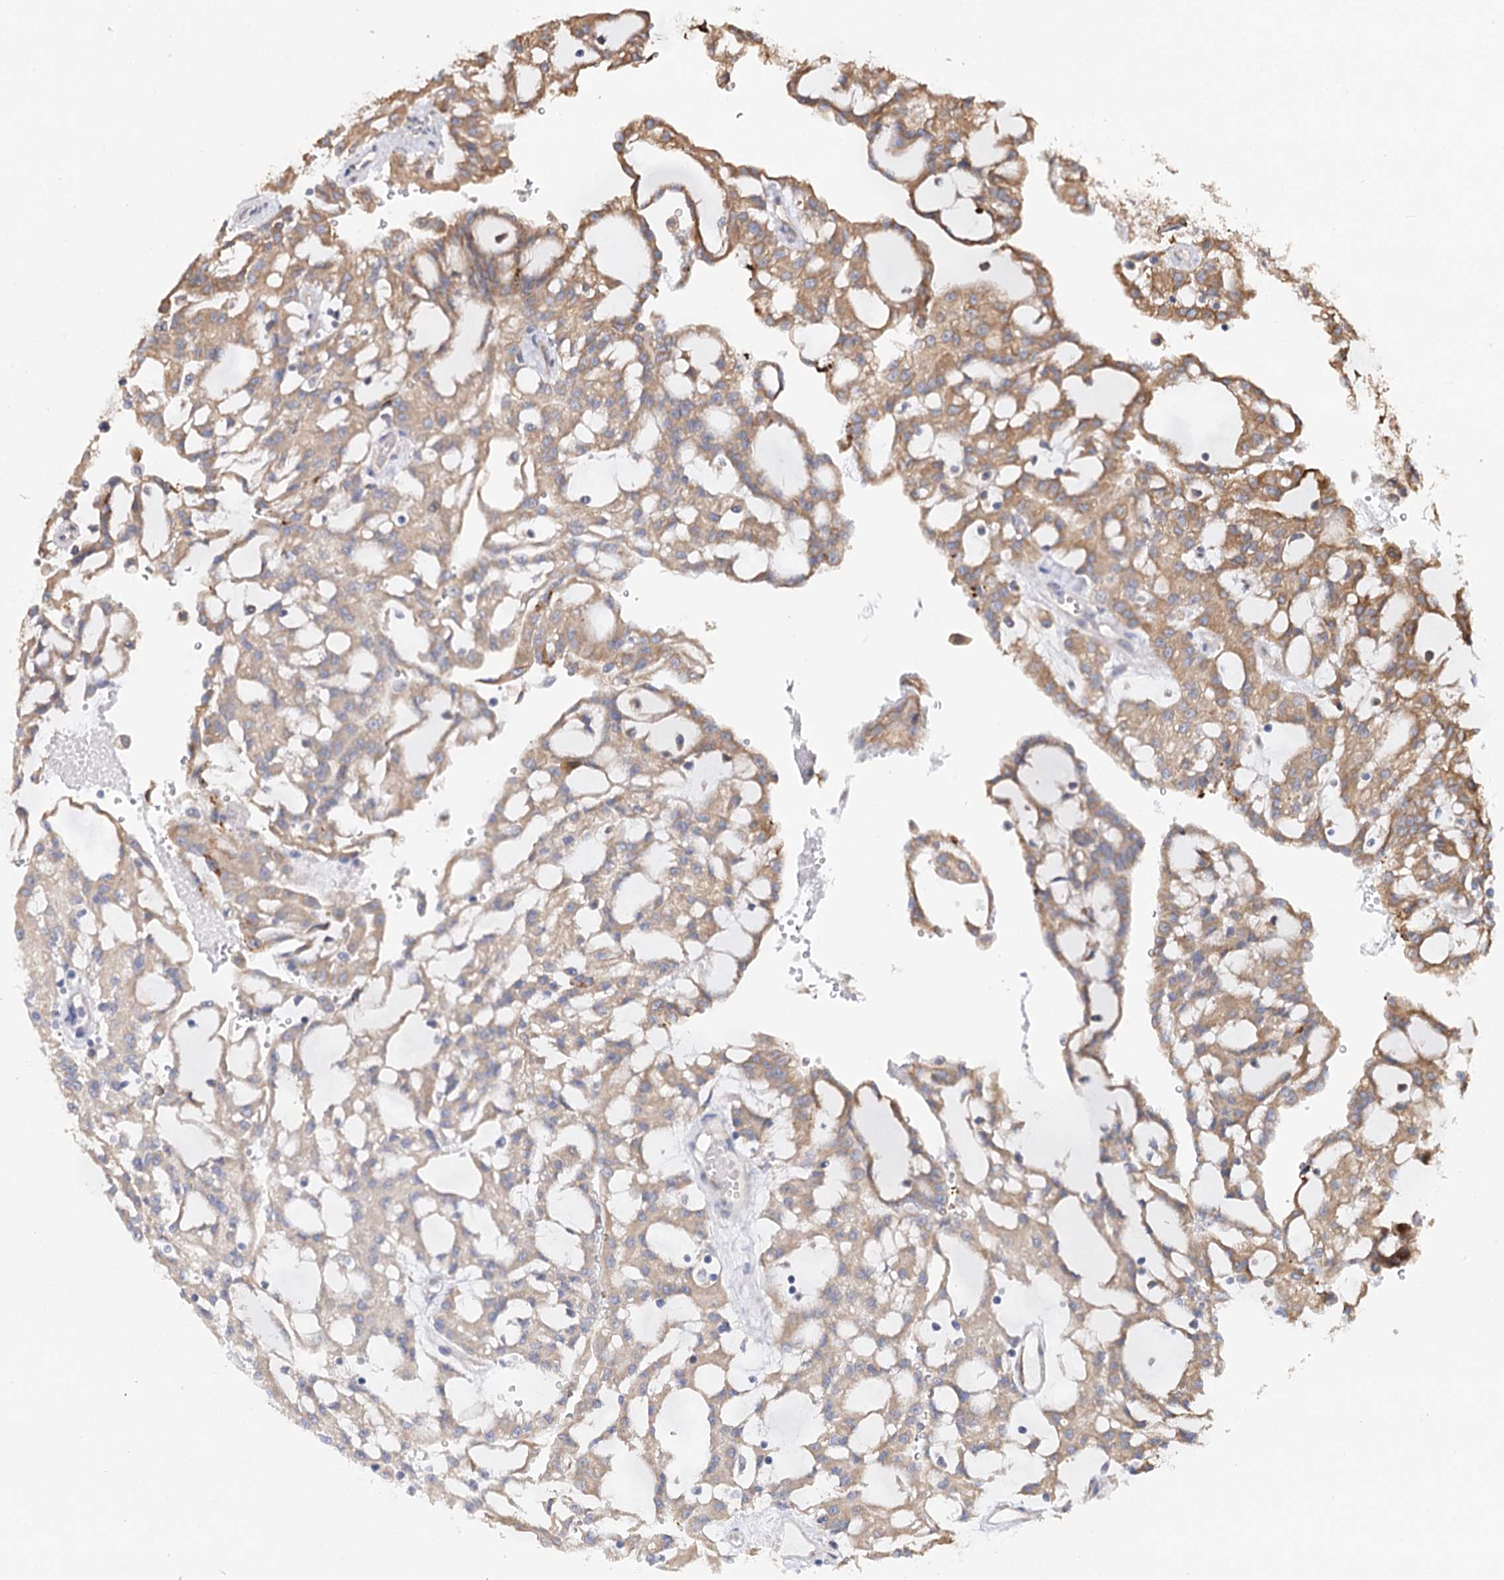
{"staining": {"intensity": "moderate", "quantity": "25%-75%", "location": "cytoplasmic/membranous"}, "tissue": "renal cancer", "cell_type": "Tumor cells", "image_type": "cancer", "snomed": [{"axis": "morphology", "description": "Adenocarcinoma, NOS"}, {"axis": "topography", "description": "Kidney"}], "caption": "About 25%-75% of tumor cells in human renal cancer (adenocarcinoma) reveal moderate cytoplasmic/membranous protein expression as visualized by brown immunohistochemical staining.", "gene": "VEGFA", "patient": {"sex": "male", "age": 63}}